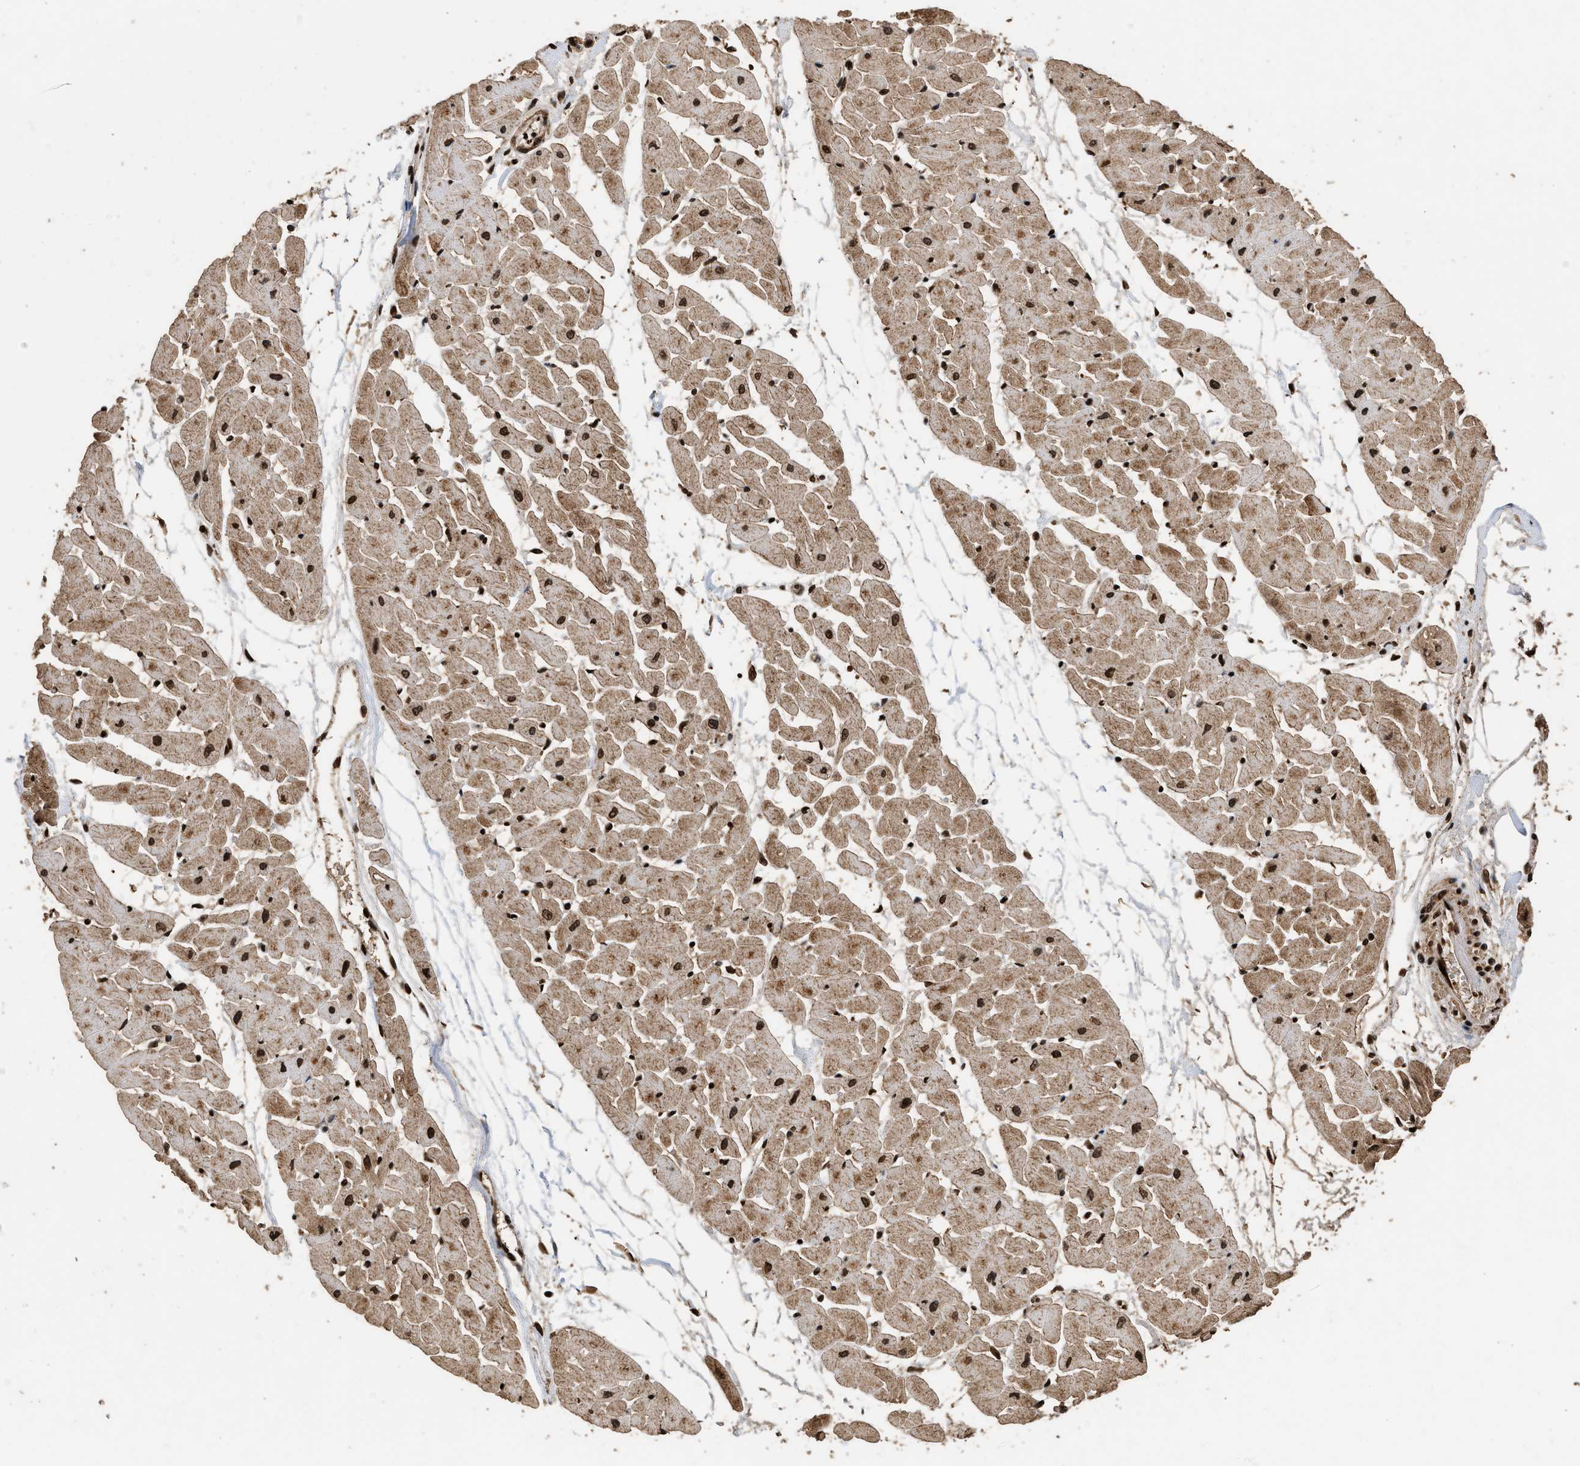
{"staining": {"intensity": "strong", "quantity": ">75%", "location": "cytoplasmic/membranous,nuclear"}, "tissue": "heart muscle", "cell_type": "Cardiomyocytes", "image_type": "normal", "snomed": [{"axis": "morphology", "description": "Normal tissue, NOS"}, {"axis": "topography", "description": "Heart"}], "caption": "Cardiomyocytes reveal high levels of strong cytoplasmic/membranous,nuclear positivity in approximately >75% of cells in unremarkable human heart muscle.", "gene": "PPP4R3B", "patient": {"sex": "female", "age": 19}}